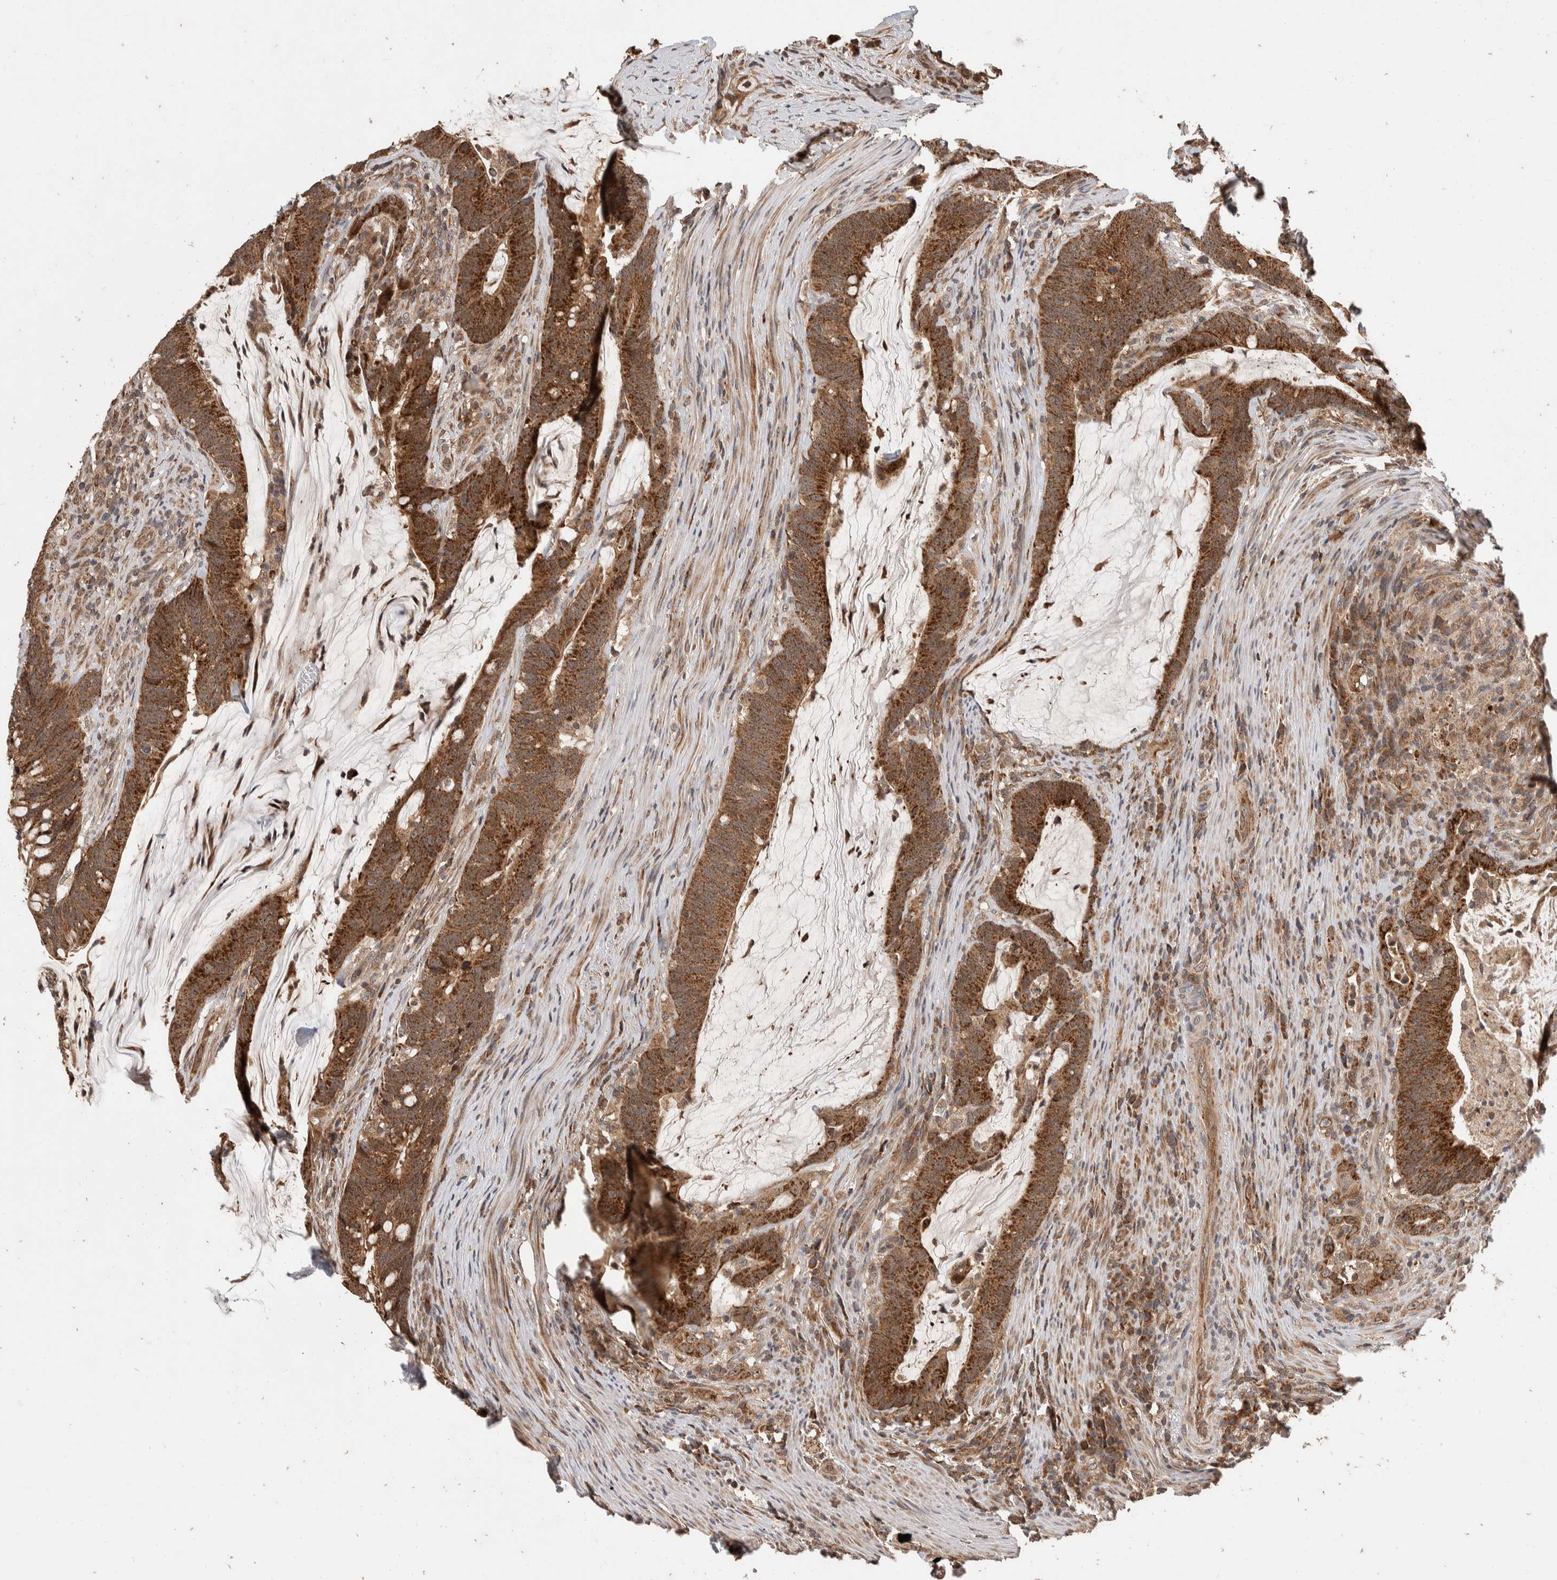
{"staining": {"intensity": "strong", "quantity": ">75%", "location": "cytoplasmic/membranous"}, "tissue": "colorectal cancer", "cell_type": "Tumor cells", "image_type": "cancer", "snomed": [{"axis": "morphology", "description": "Adenocarcinoma, NOS"}, {"axis": "topography", "description": "Colon"}], "caption": "High-power microscopy captured an immunohistochemistry (IHC) image of colorectal cancer, revealing strong cytoplasmic/membranous positivity in about >75% of tumor cells.", "gene": "ABHD11", "patient": {"sex": "female", "age": 66}}